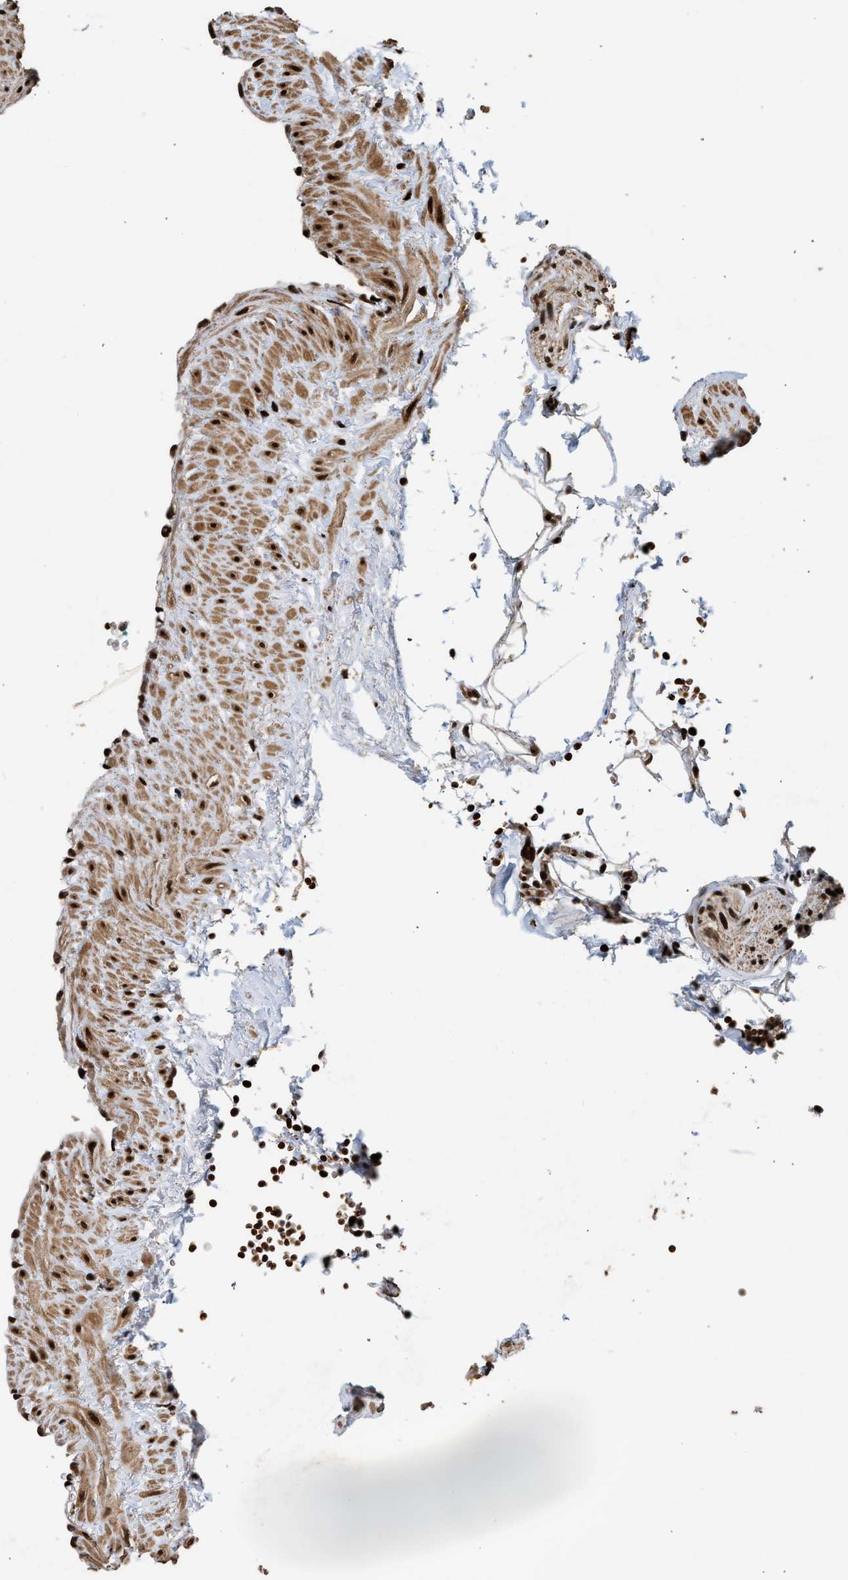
{"staining": {"intensity": "strong", "quantity": ">75%", "location": "nuclear"}, "tissue": "prostate cancer", "cell_type": "Tumor cells", "image_type": "cancer", "snomed": [{"axis": "morphology", "description": "Adenocarcinoma, Low grade"}, {"axis": "topography", "description": "Prostate"}], "caption": "Brown immunohistochemical staining in prostate cancer demonstrates strong nuclear staining in approximately >75% of tumor cells.", "gene": "PPP4R3B", "patient": {"sex": "male", "age": 53}}